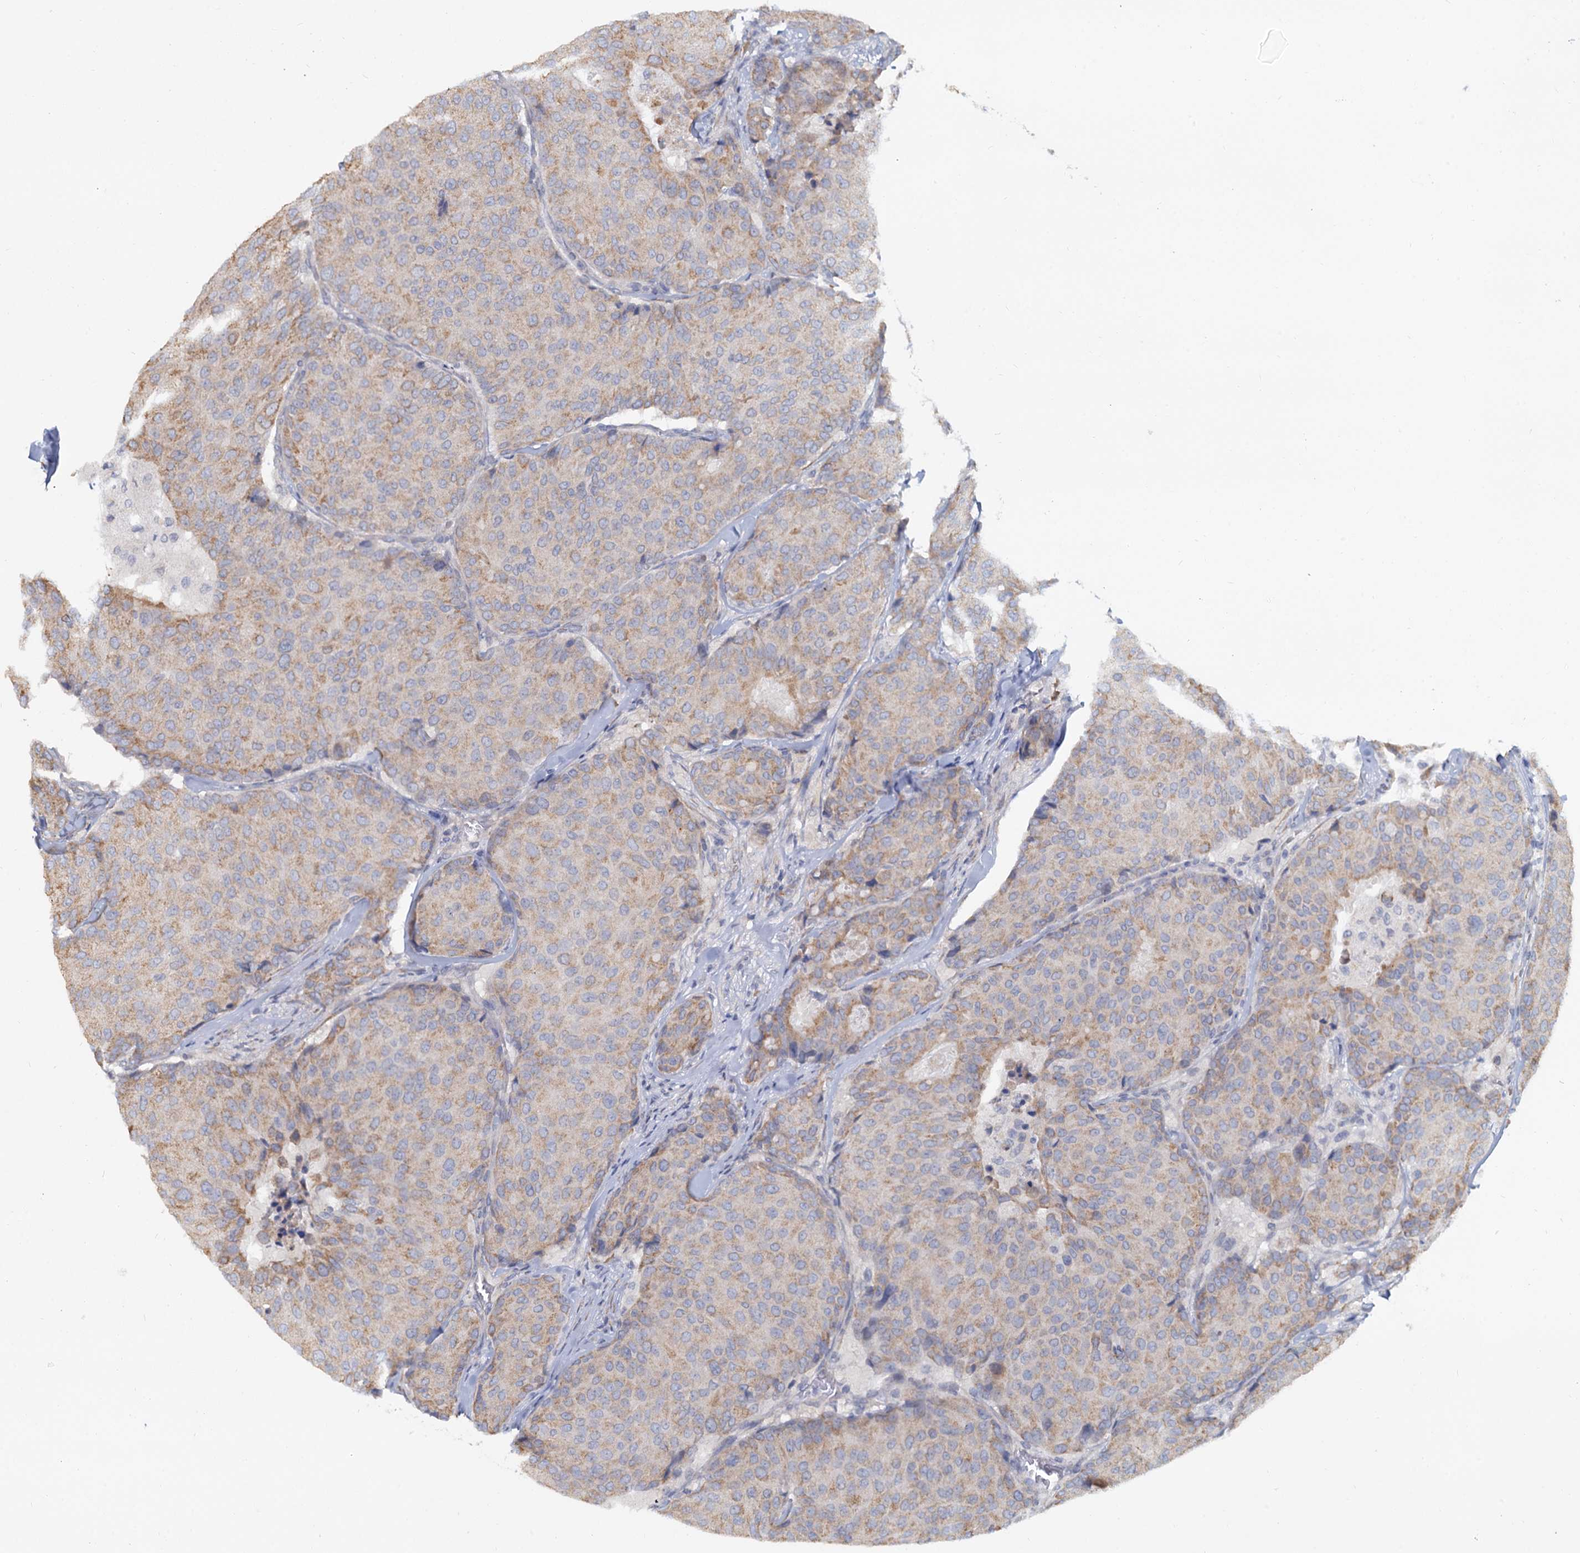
{"staining": {"intensity": "moderate", "quantity": "25%-75%", "location": "cytoplasmic/membranous"}, "tissue": "breast cancer", "cell_type": "Tumor cells", "image_type": "cancer", "snomed": [{"axis": "morphology", "description": "Duct carcinoma"}, {"axis": "topography", "description": "Breast"}], "caption": "Breast cancer (intraductal carcinoma) was stained to show a protein in brown. There is medium levels of moderate cytoplasmic/membranous staining in approximately 25%-75% of tumor cells.", "gene": "LRRC51", "patient": {"sex": "female", "age": 75}}